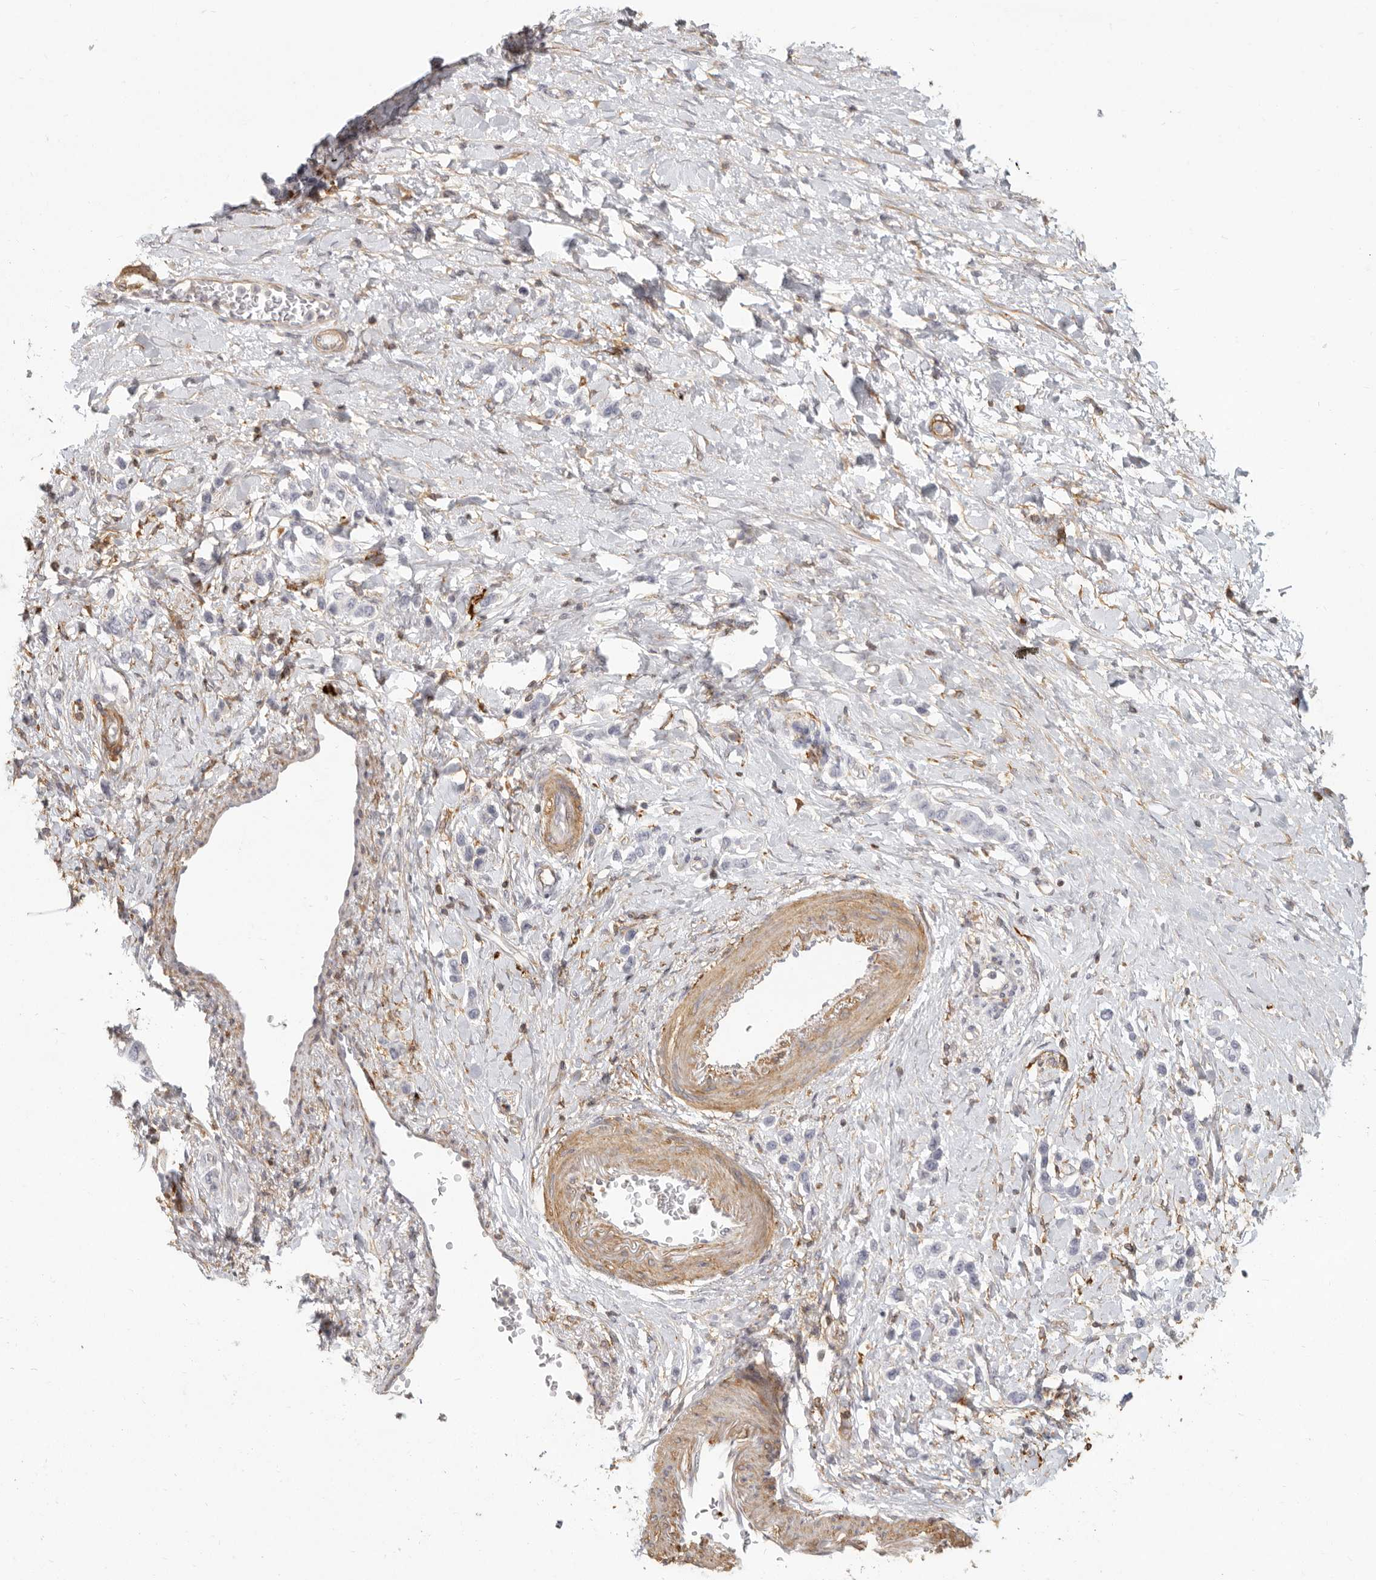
{"staining": {"intensity": "negative", "quantity": "none", "location": "none"}, "tissue": "stomach cancer", "cell_type": "Tumor cells", "image_type": "cancer", "snomed": [{"axis": "morphology", "description": "Adenocarcinoma, NOS"}, {"axis": "topography", "description": "Stomach"}], "caption": "Protein analysis of stomach cancer displays no significant expression in tumor cells. (DAB (3,3'-diaminobenzidine) immunohistochemistry (IHC) with hematoxylin counter stain).", "gene": "NIBAN1", "patient": {"sex": "female", "age": 65}}